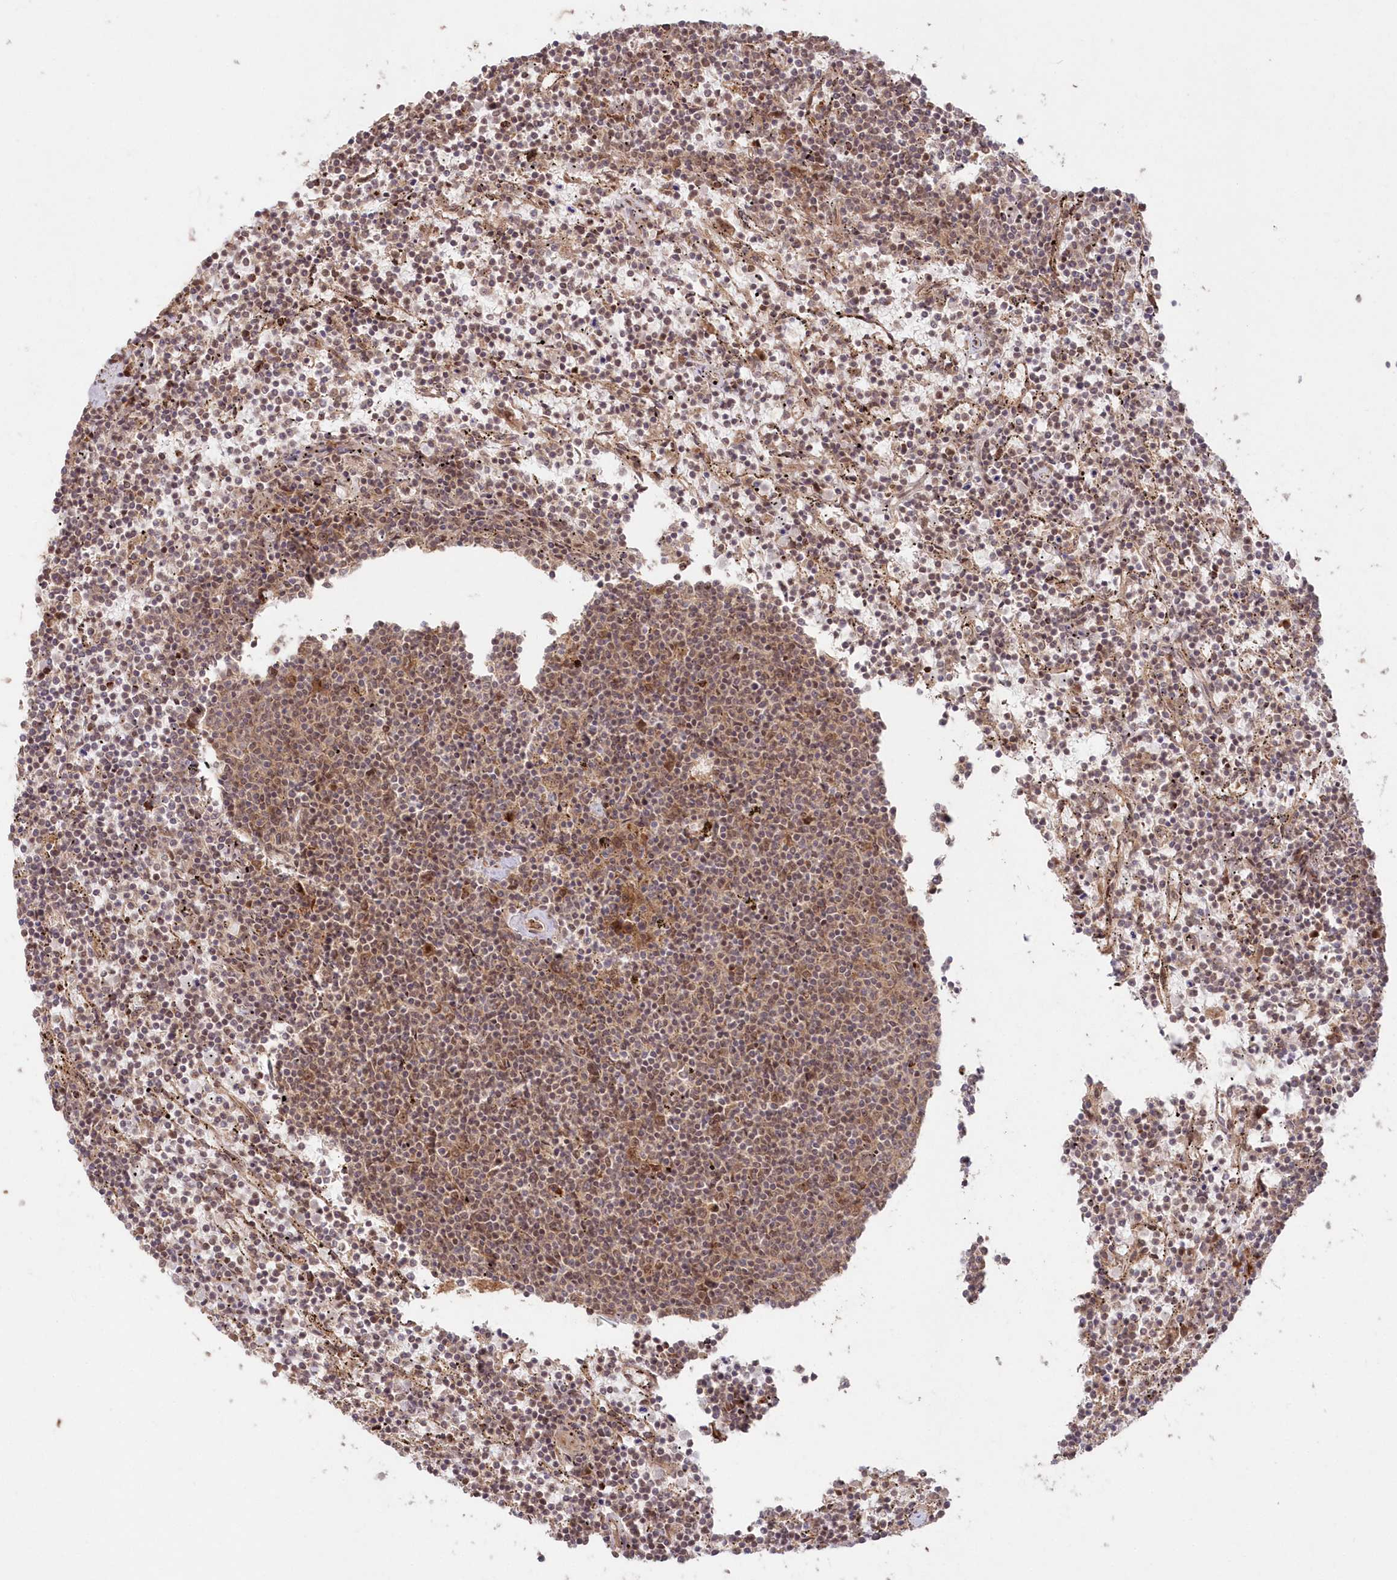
{"staining": {"intensity": "weak", "quantity": "25%-75%", "location": "nuclear"}, "tissue": "lymphoma", "cell_type": "Tumor cells", "image_type": "cancer", "snomed": [{"axis": "morphology", "description": "Malignant lymphoma, non-Hodgkin's type, Low grade"}, {"axis": "topography", "description": "Spleen"}], "caption": "An image showing weak nuclear staining in approximately 25%-75% of tumor cells in malignant lymphoma, non-Hodgkin's type (low-grade), as visualized by brown immunohistochemical staining.", "gene": "SERINC1", "patient": {"sex": "female", "age": 50}}